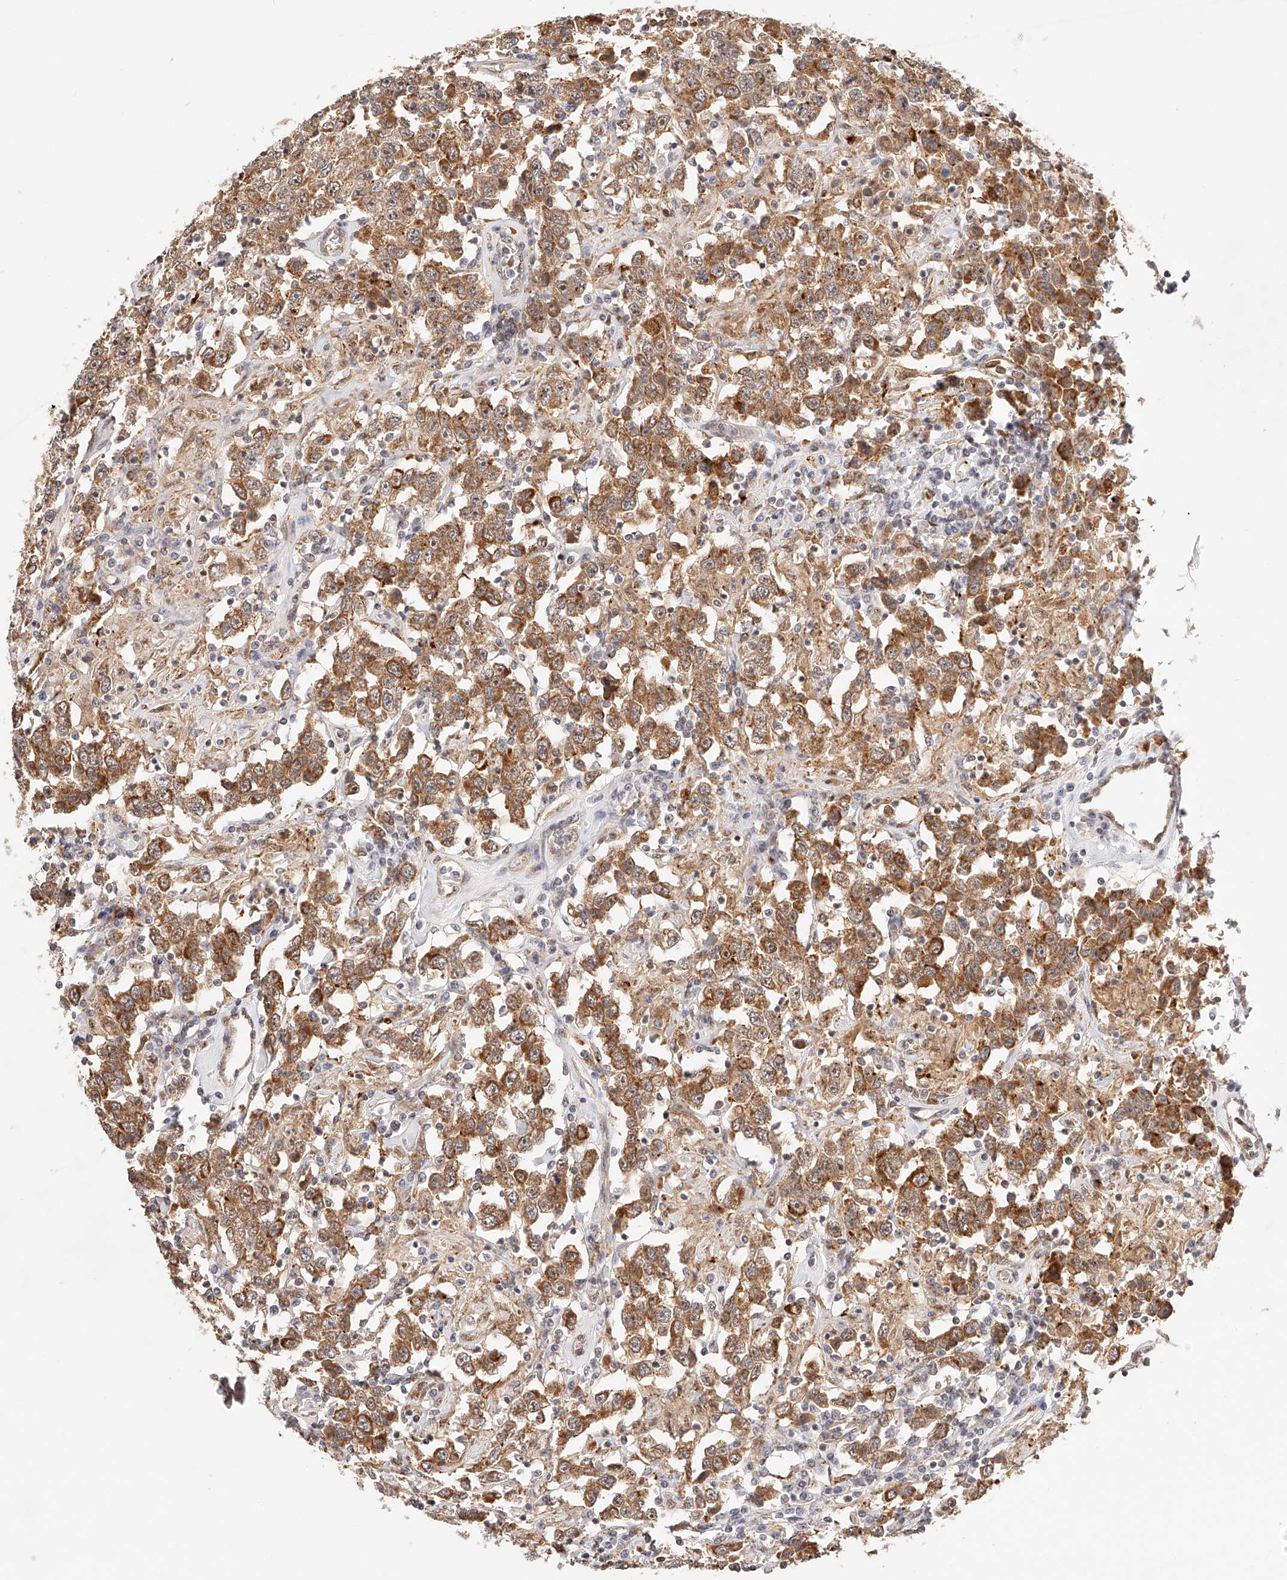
{"staining": {"intensity": "moderate", "quantity": ">75%", "location": "cytoplasmic/membranous"}, "tissue": "testis cancer", "cell_type": "Tumor cells", "image_type": "cancer", "snomed": [{"axis": "morphology", "description": "Seminoma, NOS"}, {"axis": "topography", "description": "Testis"}], "caption": "About >75% of tumor cells in testis cancer show moderate cytoplasmic/membranous protein positivity as visualized by brown immunohistochemical staining.", "gene": "SYNC", "patient": {"sex": "male", "age": 41}}